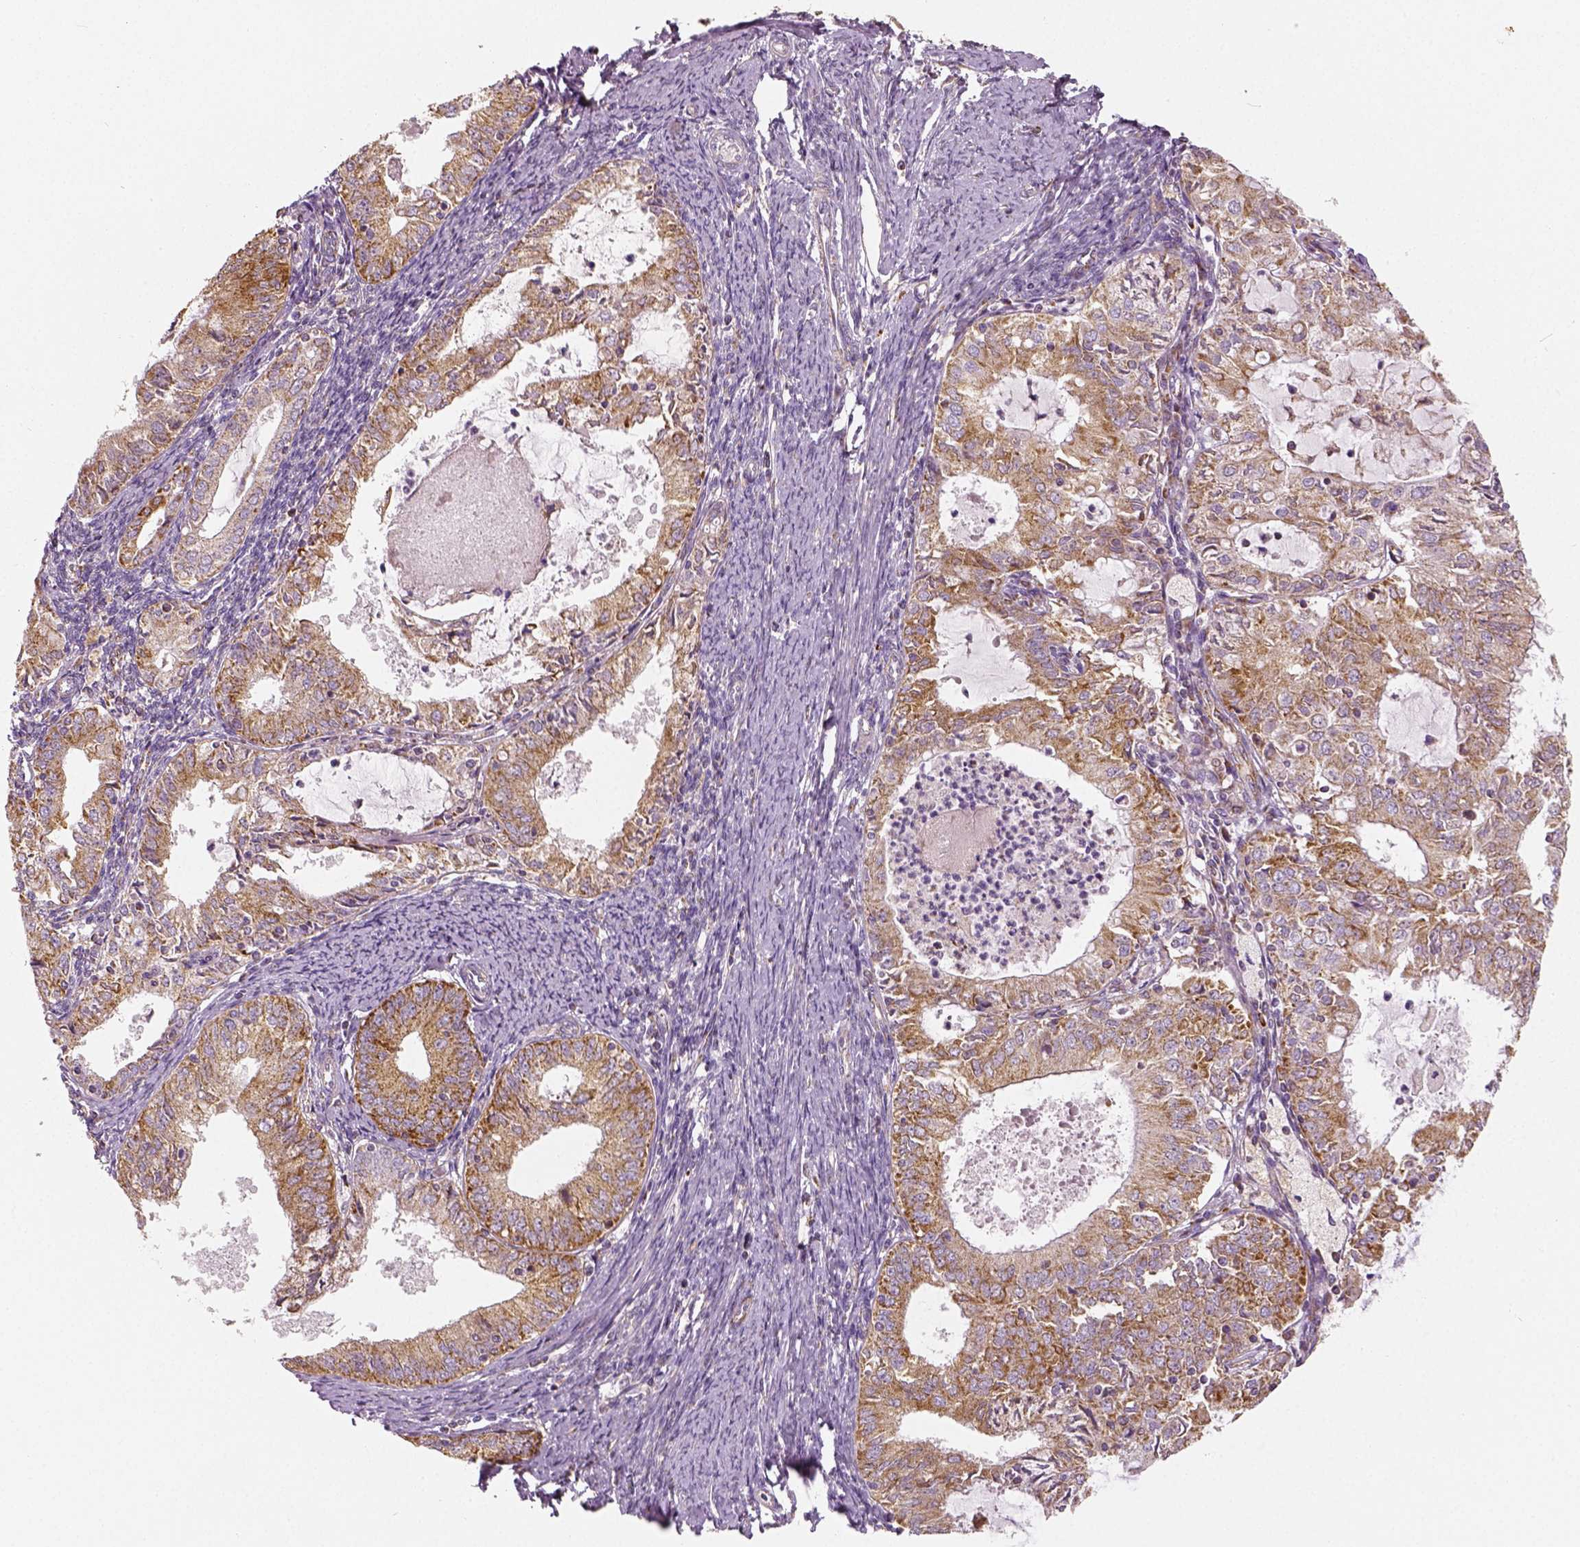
{"staining": {"intensity": "moderate", "quantity": ">75%", "location": "cytoplasmic/membranous"}, "tissue": "endometrial cancer", "cell_type": "Tumor cells", "image_type": "cancer", "snomed": [{"axis": "morphology", "description": "Adenocarcinoma, NOS"}, {"axis": "topography", "description": "Endometrium"}], "caption": "This micrograph displays IHC staining of human endometrial cancer (adenocarcinoma), with medium moderate cytoplasmic/membranous positivity in about >75% of tumor cells.", "gene": "PGAM5", "patient": {"sex": "female", "age": 57}}